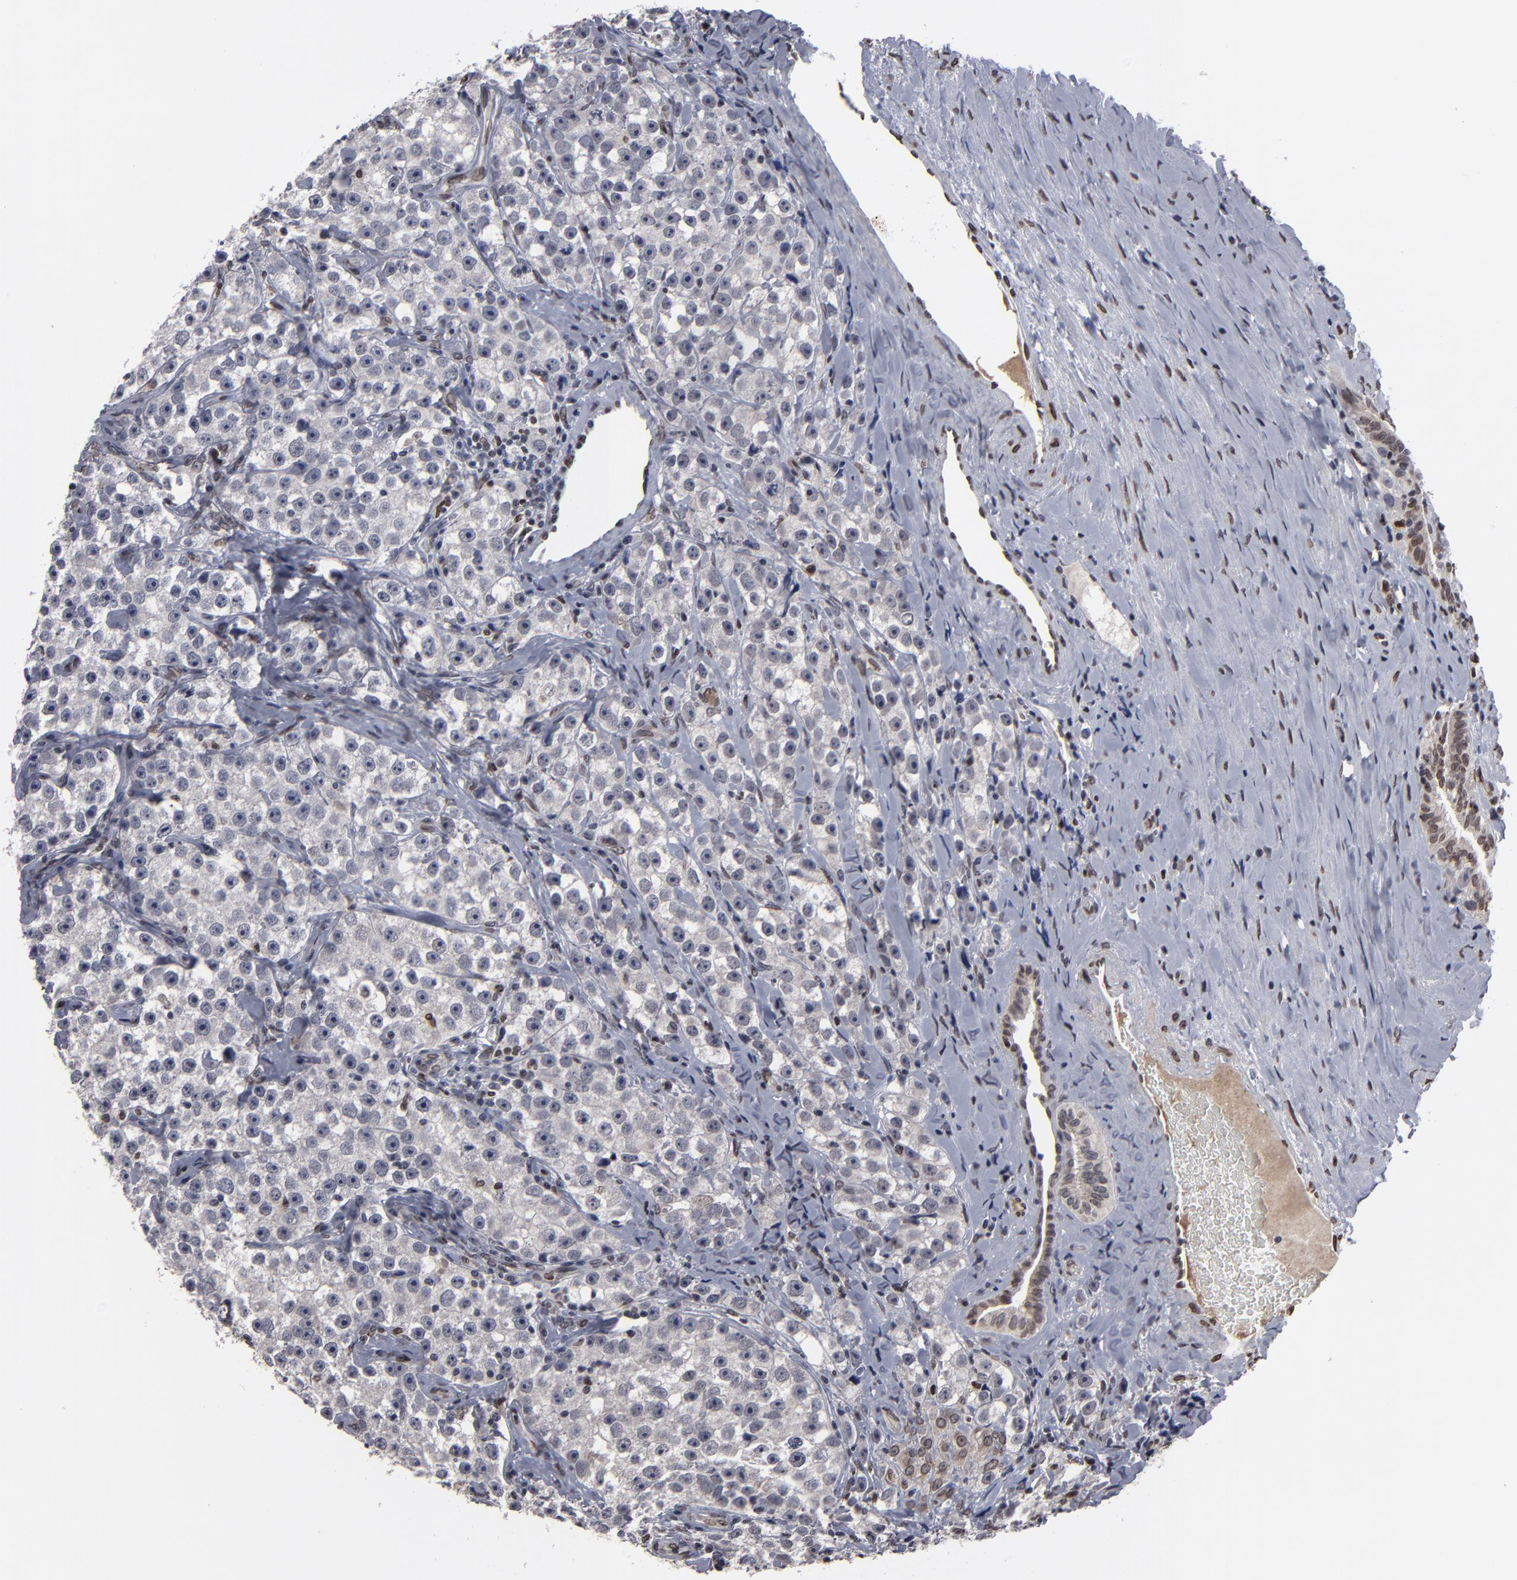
{"staining": {"intensity": "negative", "quantity": "none", "location": "none"}, "tissue": "testis cancer", "cell_type": "Tumor cells", "image_type": "cancer", "snomed": [{"axis": "morphology", "description": "Seminoma, NOS"}, {"axis": "topography", "description": "Testis"}], "caption": "IHC image of testis cancer (seminoma) stained for a protein (brown), which demonstrates no expression in tumor cells. (DAB (3,3'-diaminobenzidine) immunohistochemistry (IHC), high magnification).", "gene": "BAZ1A", "patient": {"sex": "male", "age": 32}}